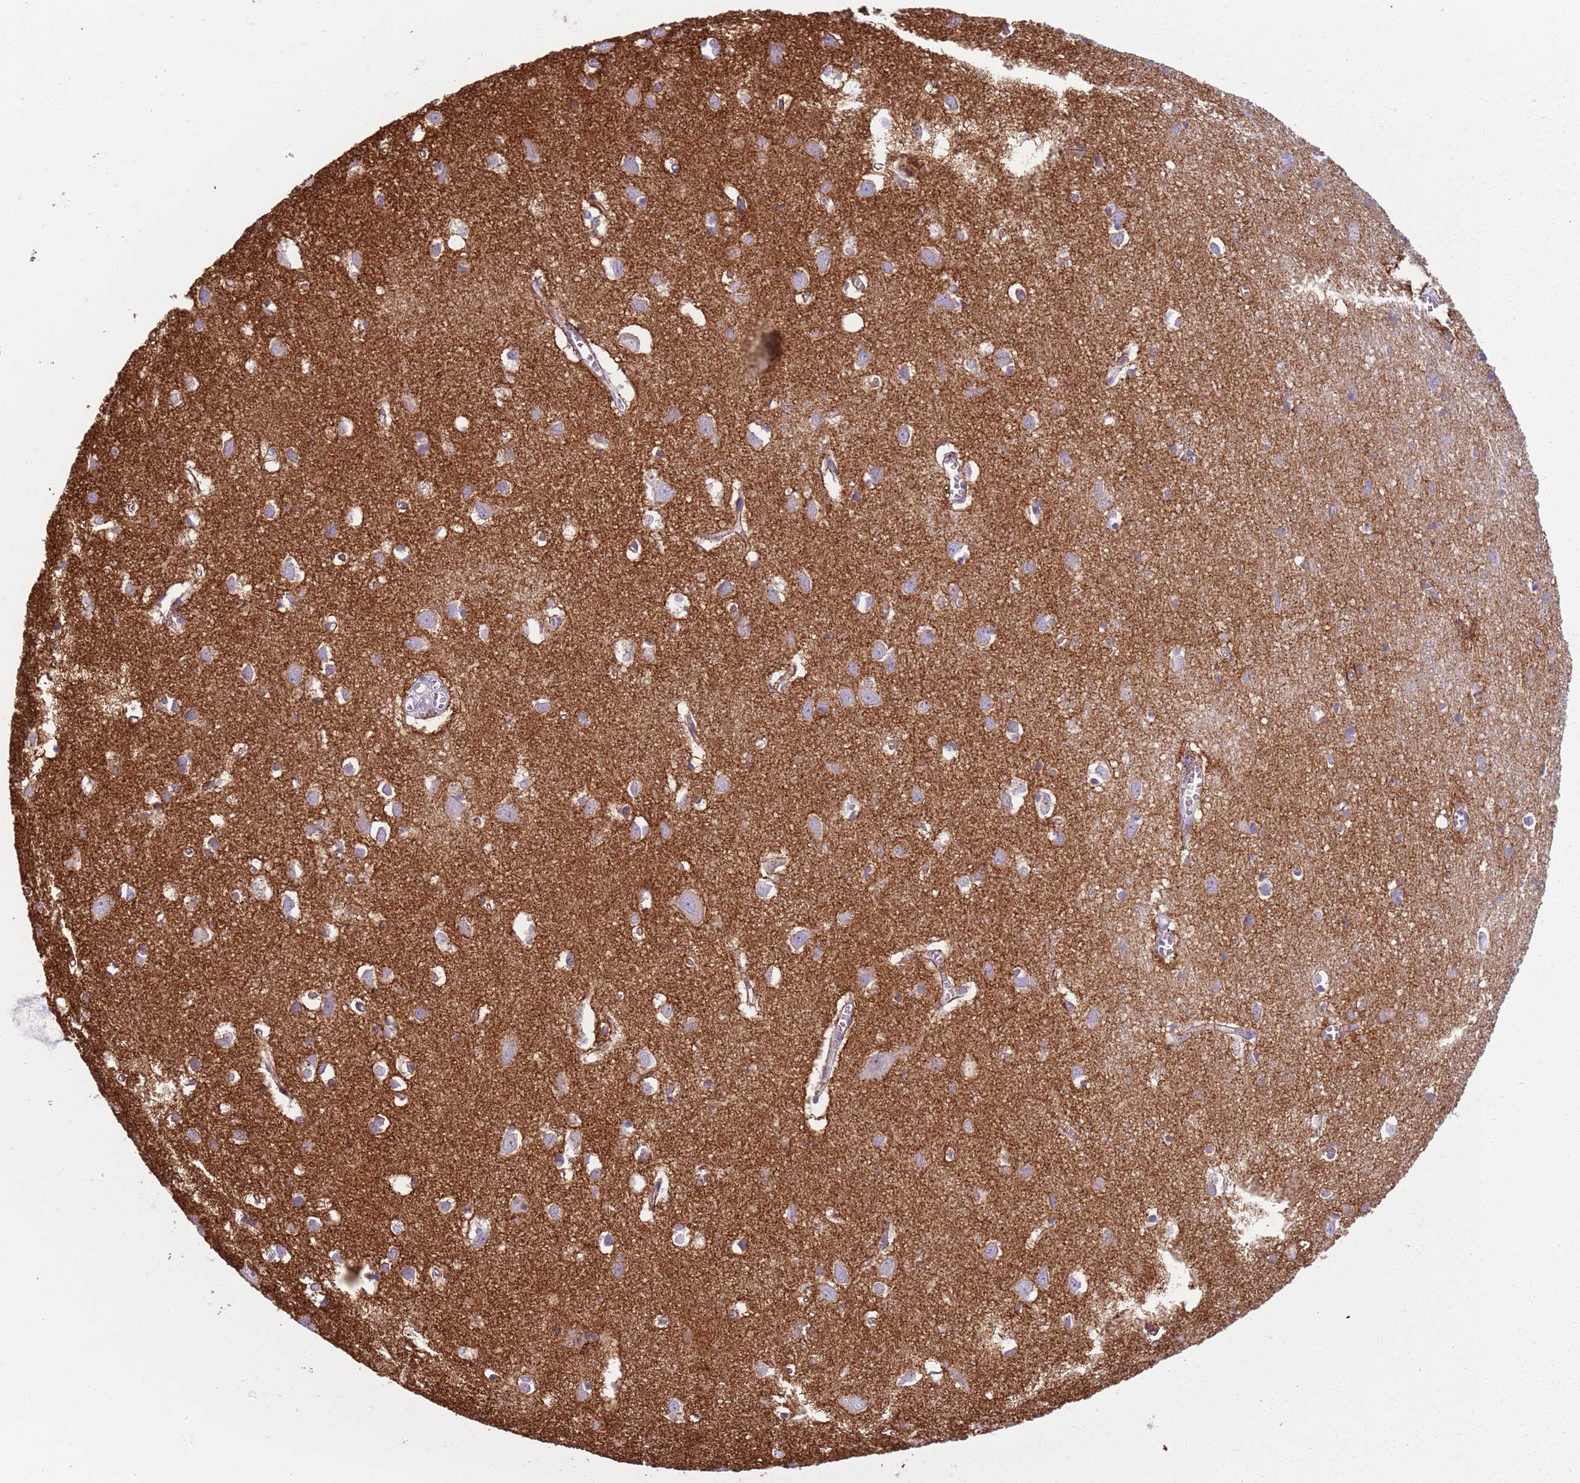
{"staining": {"intensity": "weak", "quantity": "<25%", "location": "cytoplasmic/membranous"}, "tissue": "cerebral cortex", "cell_type": "Endothelial cells", "image_type": "normal", "snomed": [{"axis": "morphology", "description": "Normal tissue, NOS"}, {"axis": "topography", "description": "Cerebral cortex"}], "caption": "Endothelial cells show no significant positivity in benign cerebral cortex. (IHC, brightfield microscopy, high magnification).", "gene": "PIEZO1", "patient": {"sex": "female", "age": 64}}